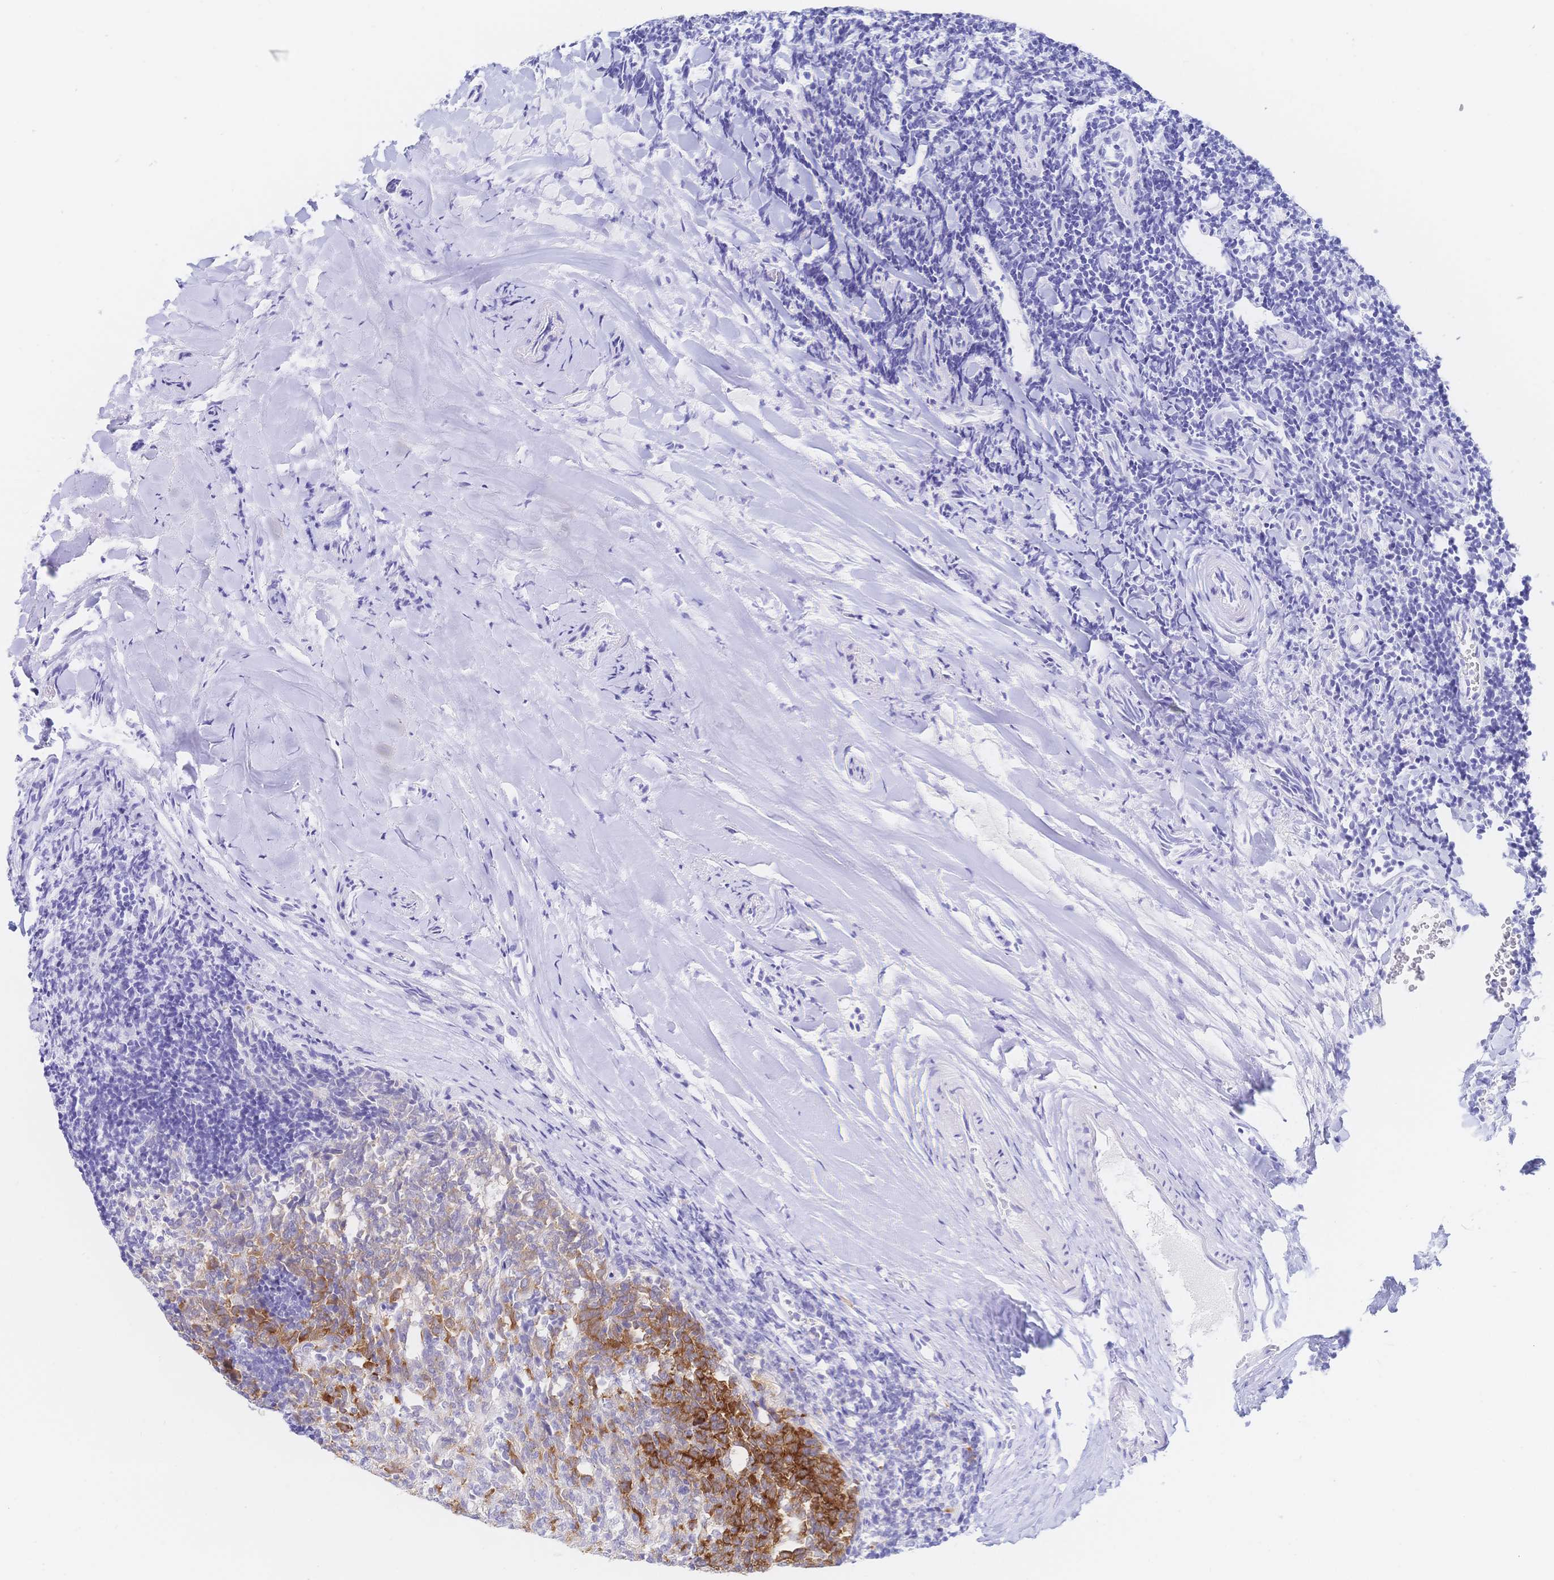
{"staining": {"intensity": "strong", "quantity": "25%-75%", "location": "cytoplasmic/membranous"}, "tissue": "tonsil", "cell_type": "Germinal center cells", "image_type": "normal", "snomed": [{"axis": "morphology", "description": "Normal tissue, NOS"}, {"axis": "topography", "description": "Tonsil"}], "caption": "DAB immunohistochemical staining of normal human tonsil shows strong cytoplasmic/membranous protein positivity in about 25%-75% of germinal center cells.", "gene": "RRM1", "patient": {"sex": "female", "age": 10}}